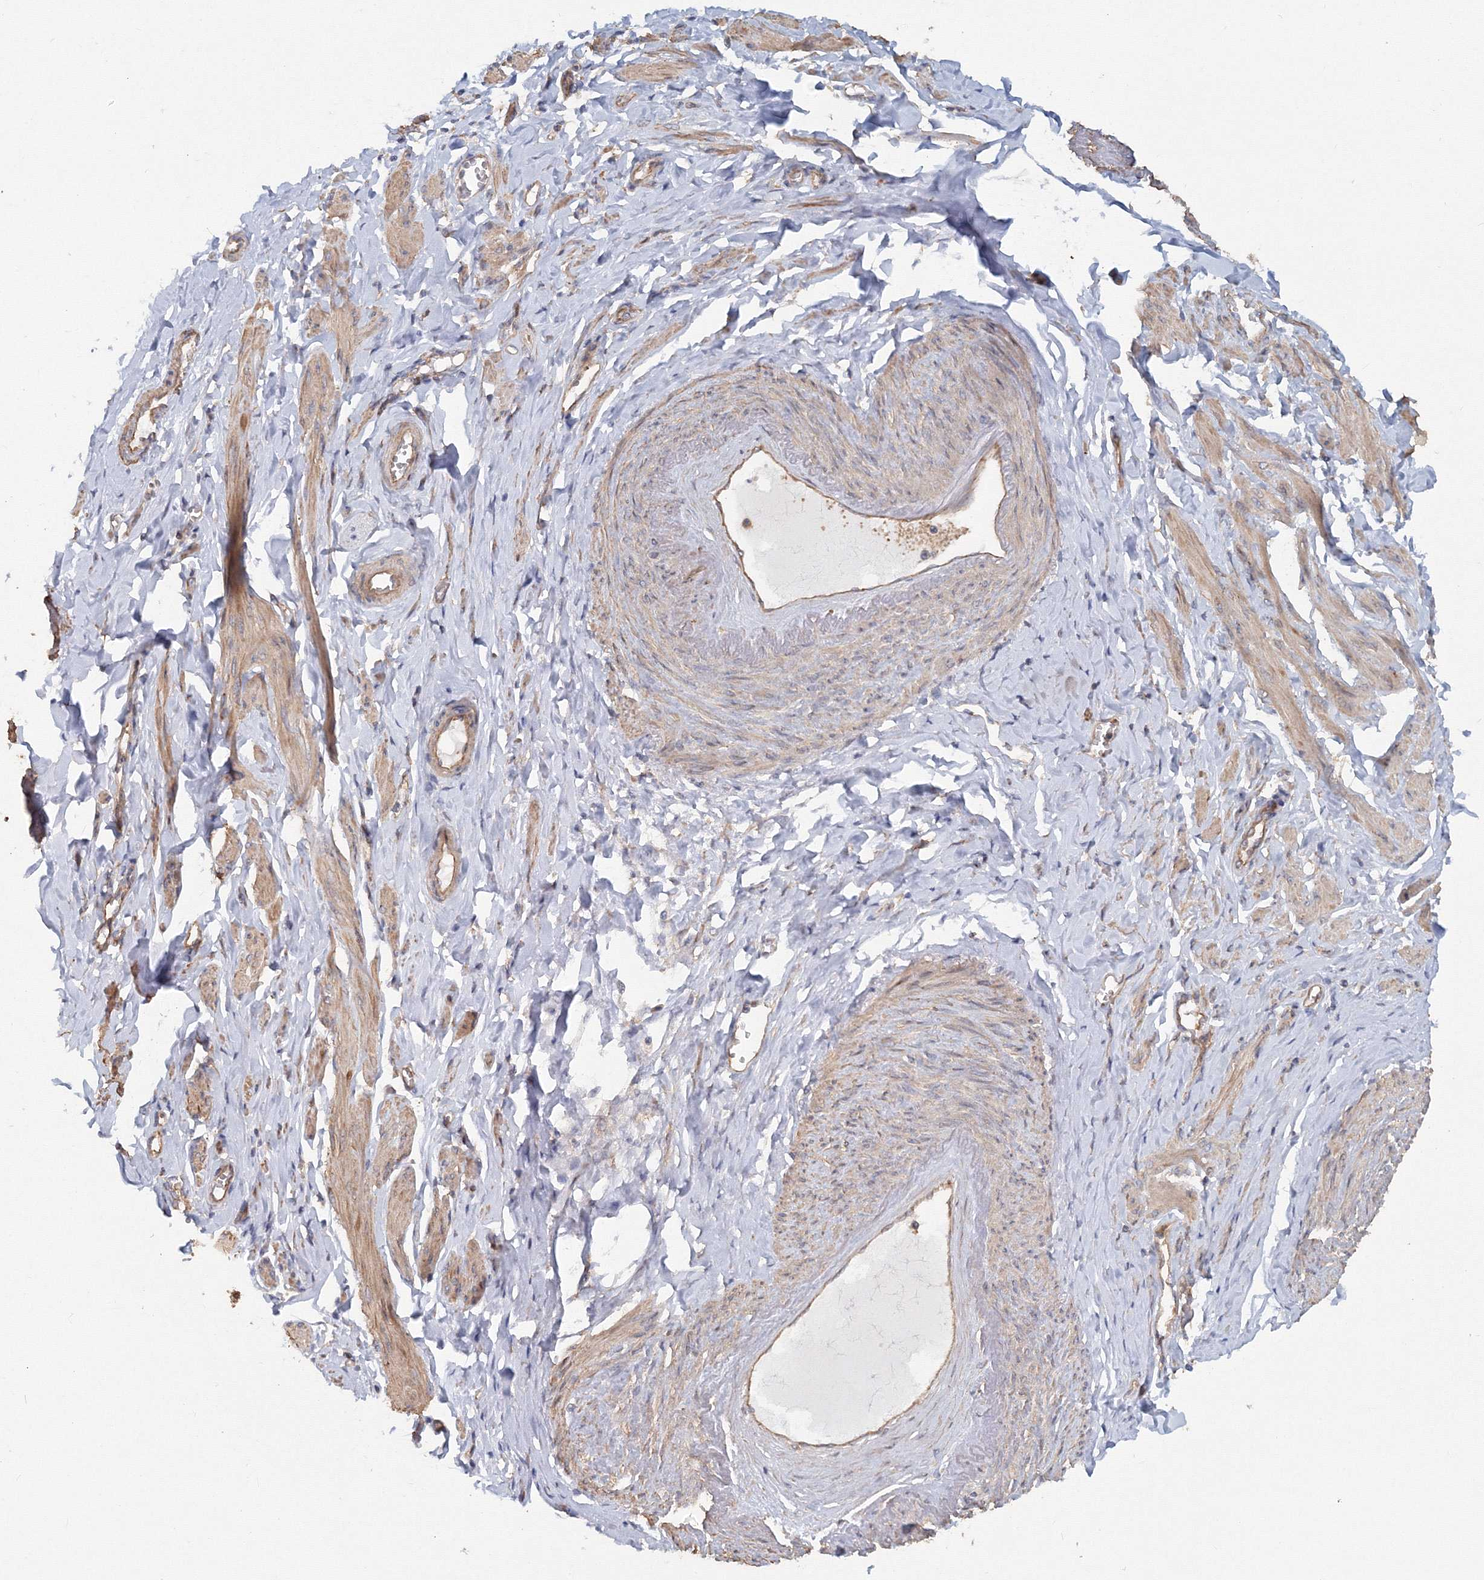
{"staining": {"intensity": "weak", "quantity": ">75%", "location": "cytoplasmic/membranous"}, "tissue": "adipose tissue", "cell_type": "Adipocytes", "image_type": "normal", "snomed": [{"axis": "morphology", "description": "Normal tissue, NOS"}, {"axis": "topography", "description": "Vascular tissue"}, {"axis": "topography", "description": "Fallopian tube"}, {"axis": "topography", "description": "Ovary"}], "caption": "Immunohistochemistry (IHC) staining of benign adipose tissue, which displays low levels of weak cytoplasmic/membranous expression in about >75% of adipocytes indicating weak cytoplasmic/membranous protein expression. The staining was performed using DAB (brown) for protein detection and nuclei were counterstained in hematoxylin (blue).", "gene": "EXOC1", "patient": {"sex": "female", "age": 67}}